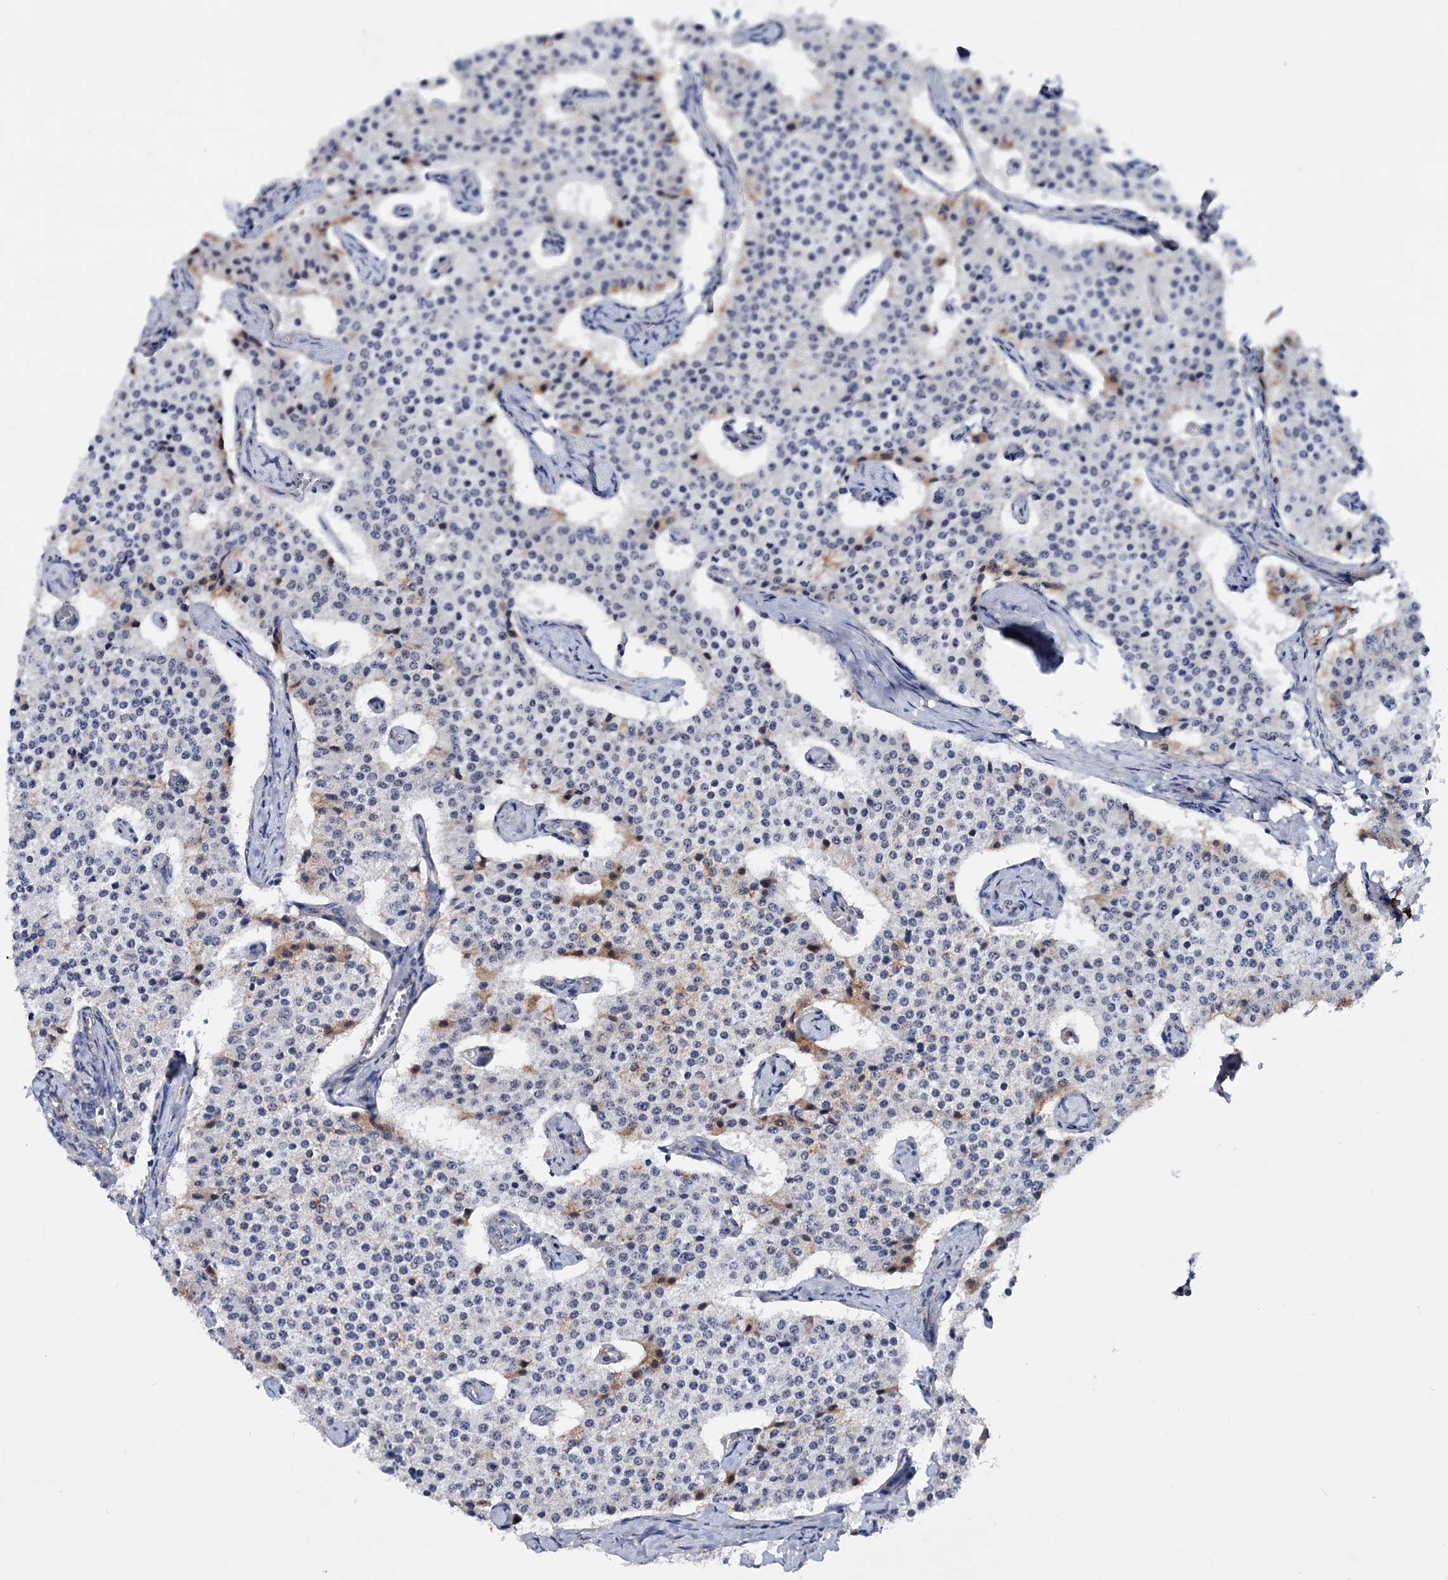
{"staining": {"intensity": "moderate", "quantity": "<25%", "location": "cytoplasmic/membranous"}, "tissue": "carcinoid", "cell_type": "Tumor cells", "image_type": "cancer", "snomed": [{"axis": "morphology", "description": "Carcinoid, malignant, NOS"}, {"axis": "topography", "description": "Colon"}], "caption": "DAB (3,3'-diaminobenzidine) immunohistochemical staining of carcinoid displays moderate cytoplasmic/membranous protein positivity in approximately <25% of tumor cells.", "gene": "TBC1D12", "patient": {"sex": "female", "age": 52}}